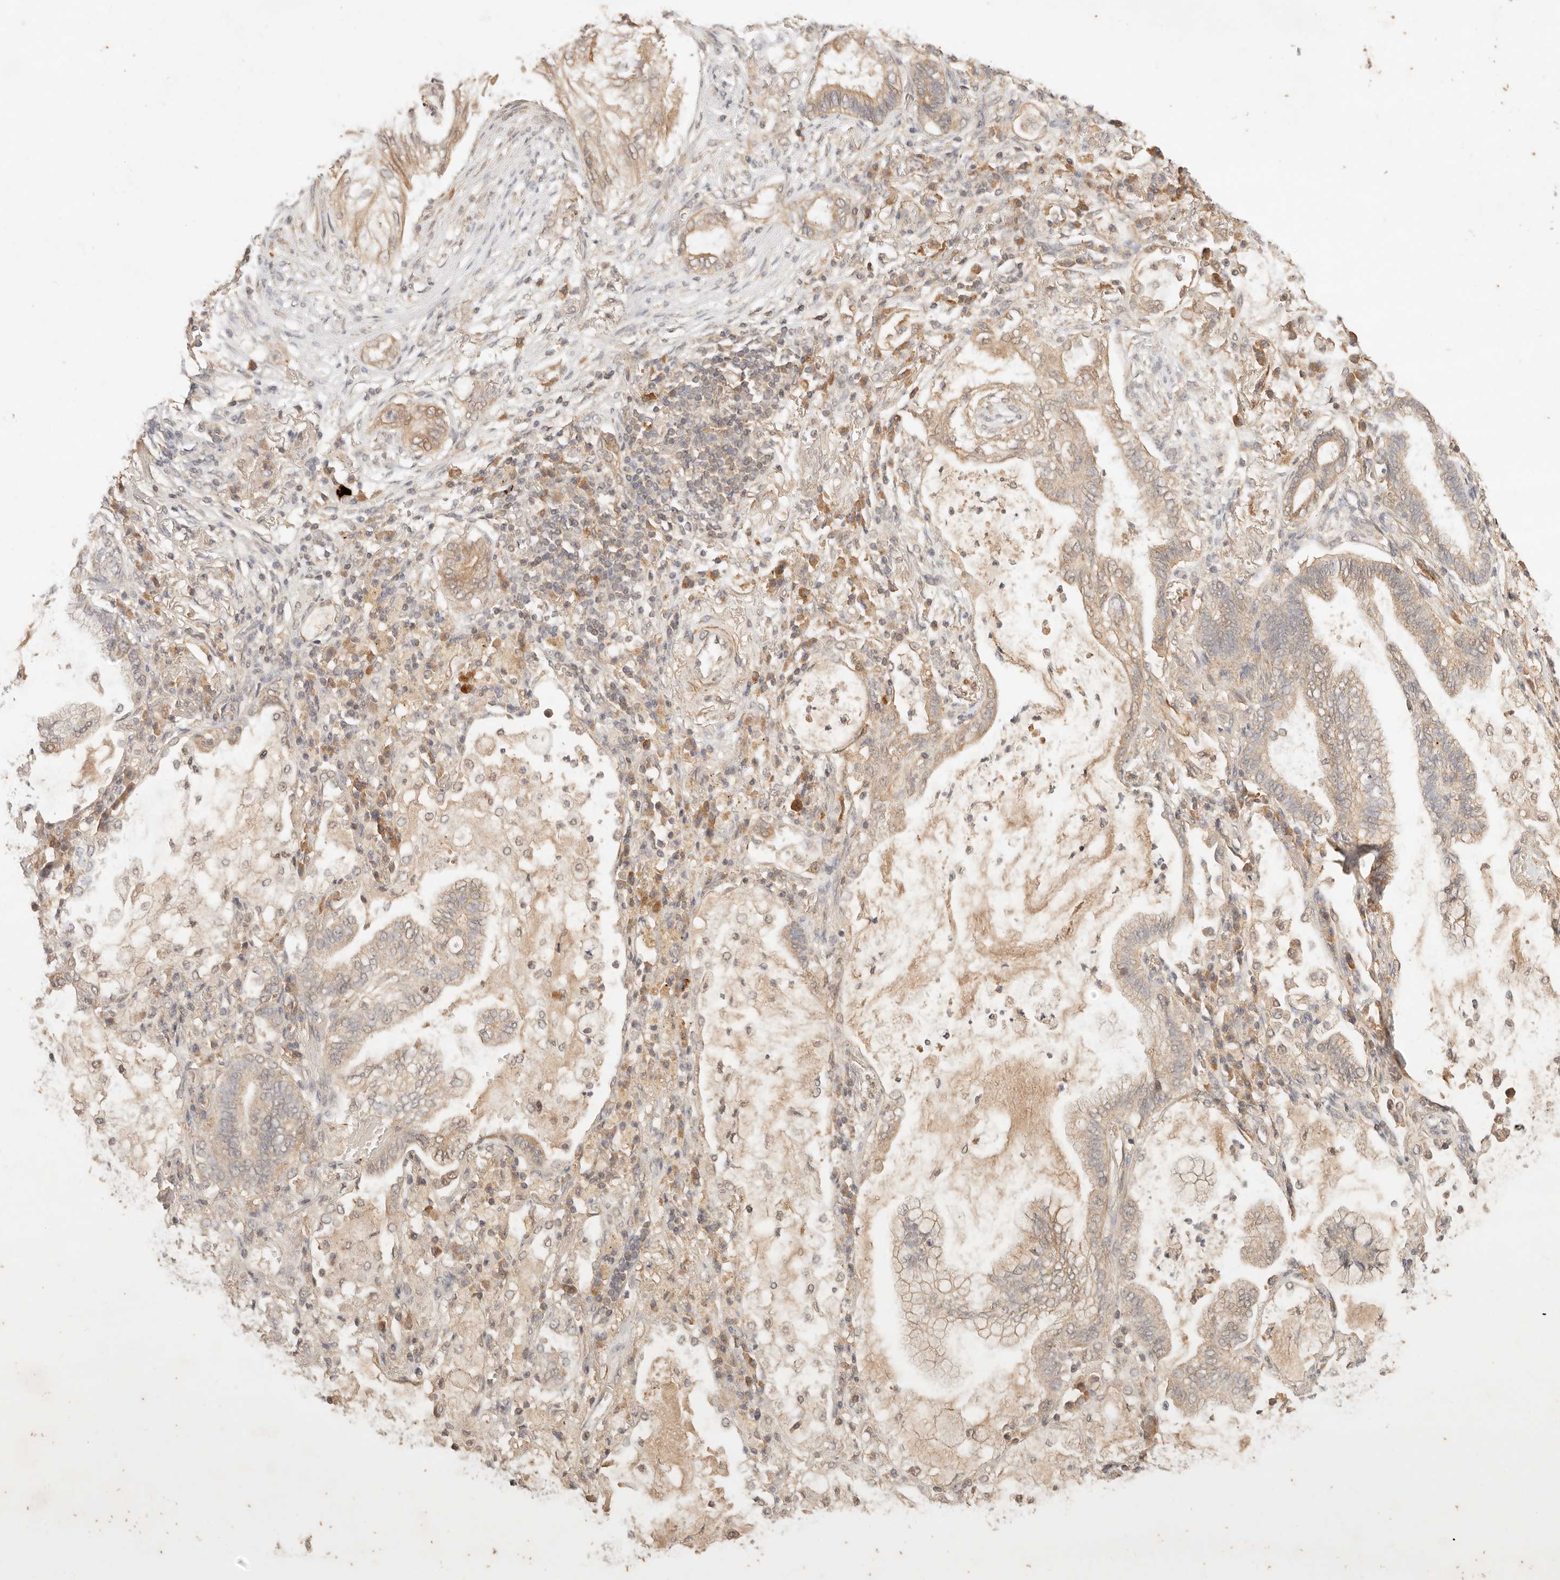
{"staining": {"intensity": "weak", "quantity": ">75%", "location": "cytoplasmic/membranous"}, "tissue": "lung cancer", "cell_type": "Tumor cells", "image_type": "cancer", "snomed": [{"axis": "morphology", "description": "Adenocarcinoma, NOS"}, {"axis": "topography", "description": "Lung"}], "caption": "Immunohistochemical staining of human lung cancer exhibits weak cytoplasmic/membranous protein staining in approximately >75% of tumor cells. (DAB (3,3'-diaminobenzidine) IHC, brown staining for protein, blue staining for nuclei).", "gene": "TRIM11", "patient": {"sex": "female", "age": 70}}